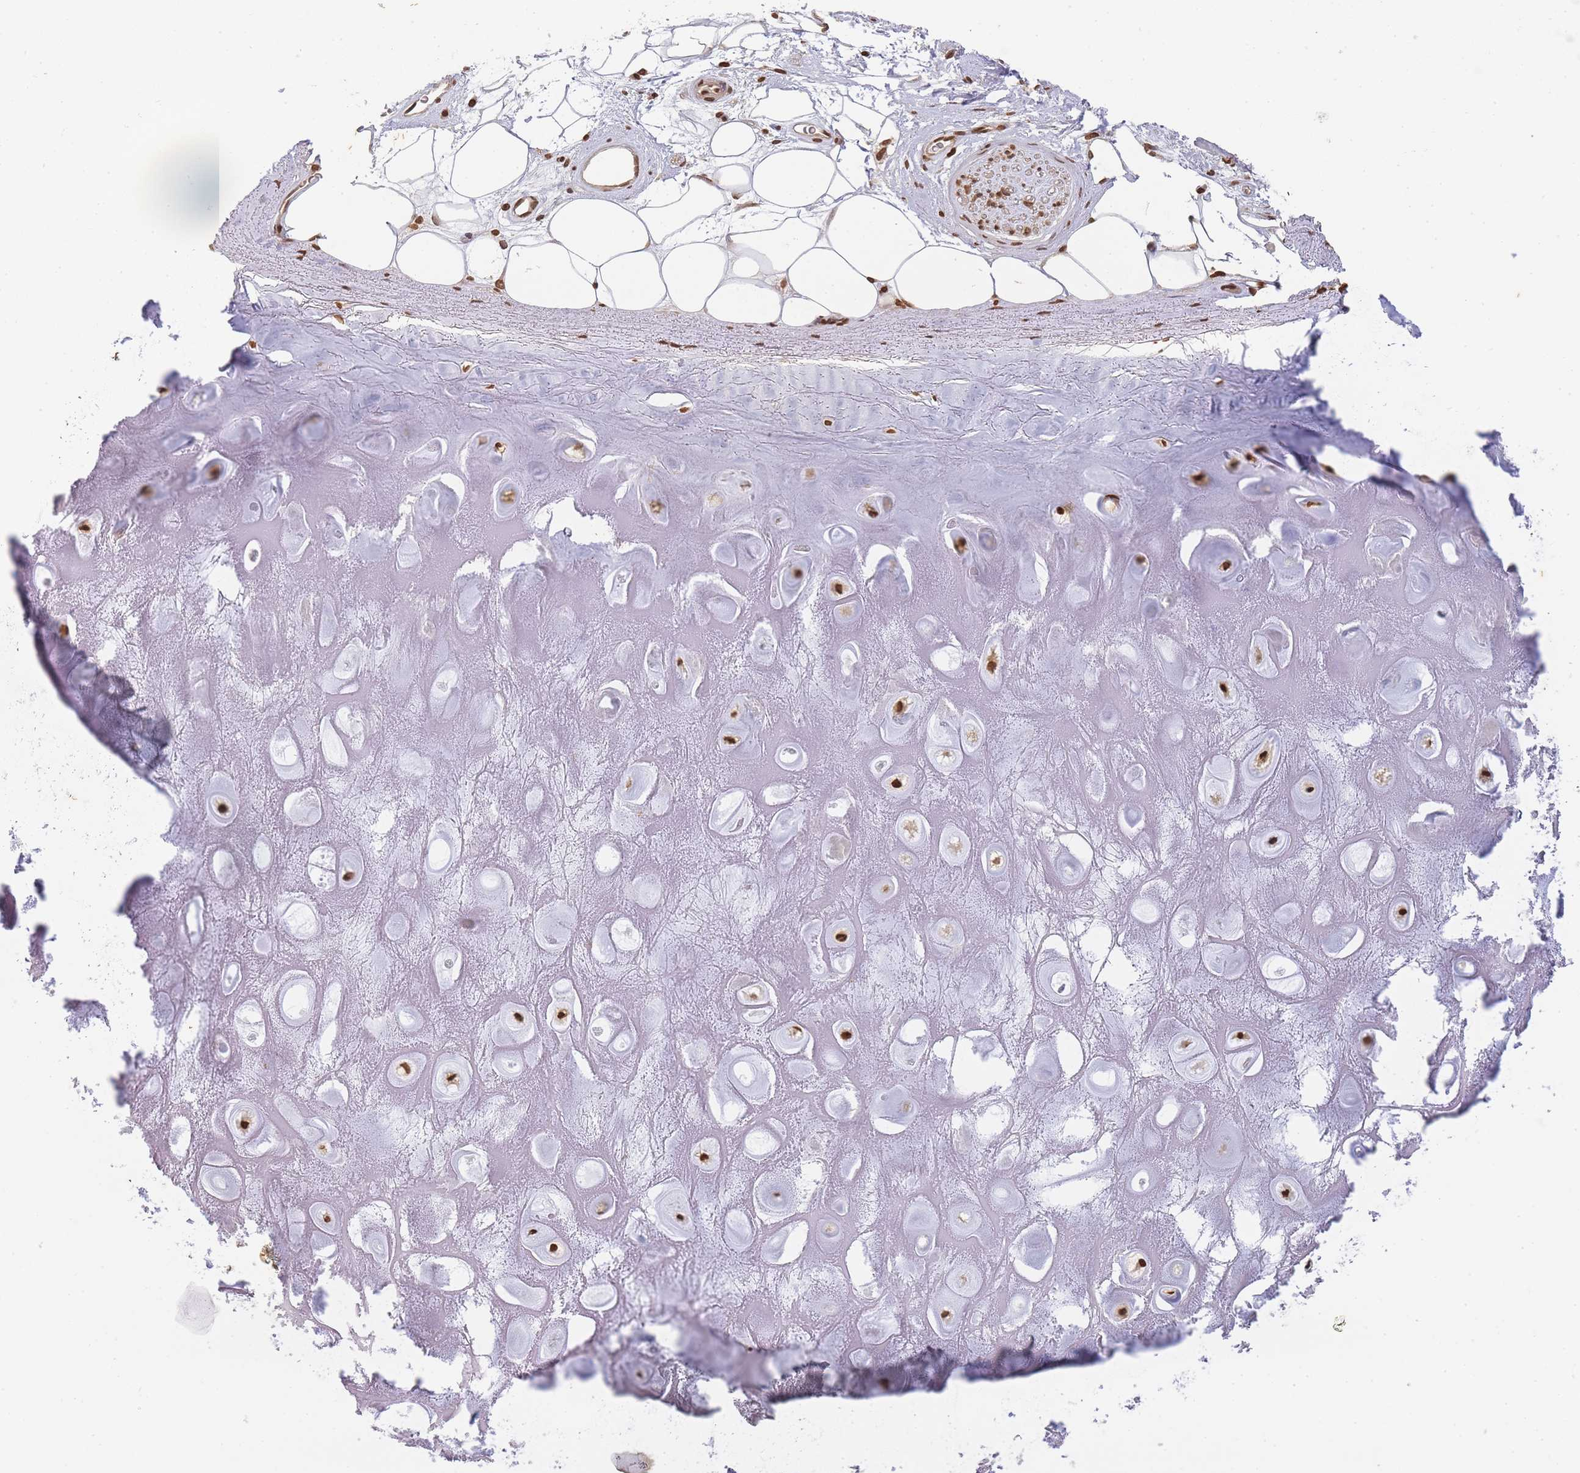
{"staining": {"intensity": "moderate", "quantity": ">75%", "location": "nuclear"}, "tissue": "adipose tissue", "cell_type": "Adipocytes", "image_type": "normal", "snomed": [{"axis": "morphology", "description": "Normal tissue, NOS"}, {"axis": "topography", "description": "Cartilage tissue"}], "caption": "DAB immunohistochemical staining of normal human adipose tissue displays moderate nuclear protein staining in approximately >75% of adipocytes.", "gene": "WWTR1", "patient": {"sex": "male", "age": 81}}